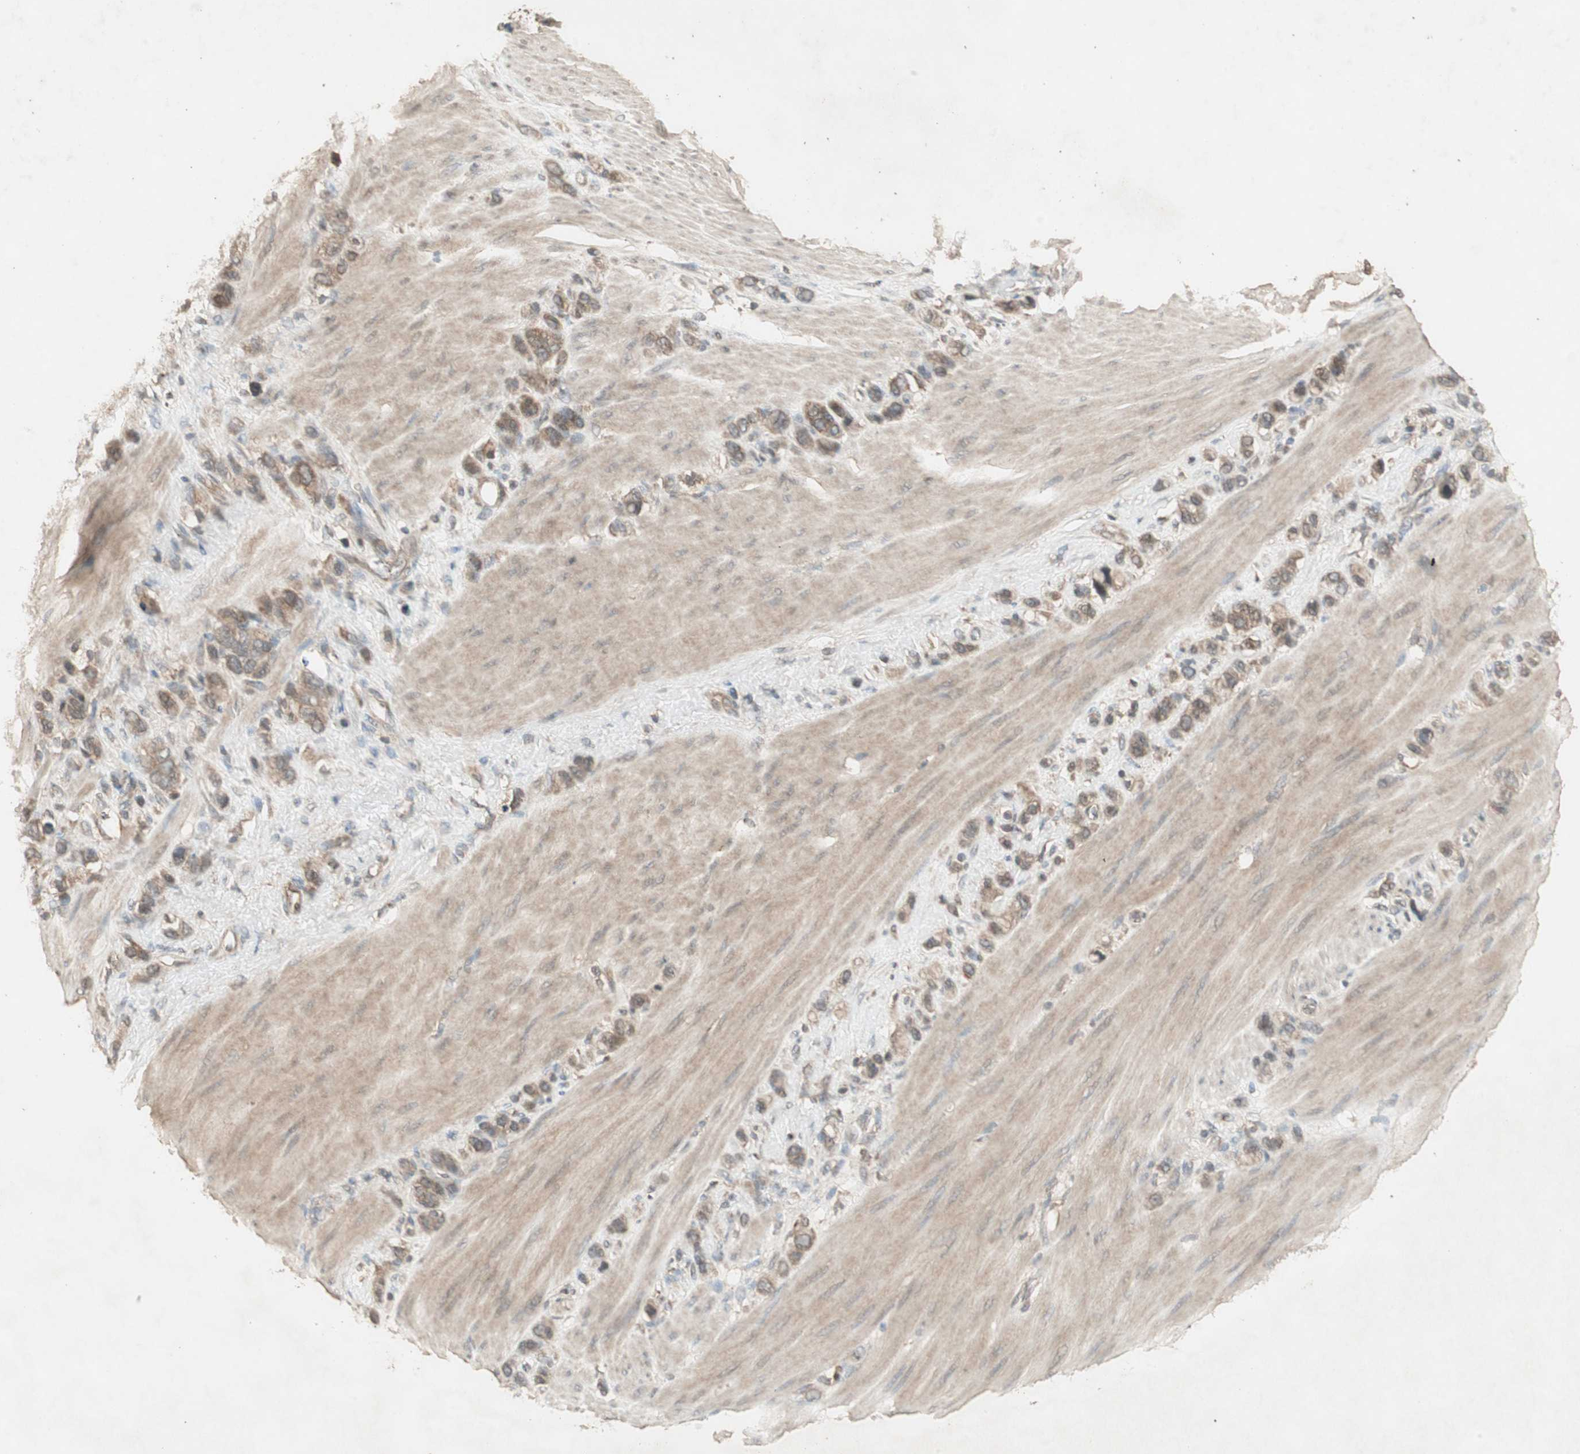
{"staining": {"intensity": "moderate", "quantity": ">75%", "location": "cytoplasmic/membranous"}, "tissue": "stomach cancer", "cell_type": "Tumor cells", "image_type": "cancer", "snomed": [{"axis": "morphology", "description": "Normal tissue, NOS"}, {"axis": "morphology", "description": "Adenocarcinoma, NOS"}, {"axis": "morphology", "description": "Adenocarcinoma, High grade"}, {"axis": "topography", "description": "Stomach, upper"}, {"axis": "topography", "description": "Stomach"}], "caption": "Immunohistochemical staining of human stomach adenocarcinoma (high-grade) reveals medium levels of moderate cytoplasmic/membranous protein positivity in approximately >75% of tumor cells. The staining was performed using DAB, with brown indicating positive protein expression. Nuclei are stained blue with hematoxylin.", "gene": "UBAC1", "patient": {"sex": "female", "age": 65}}